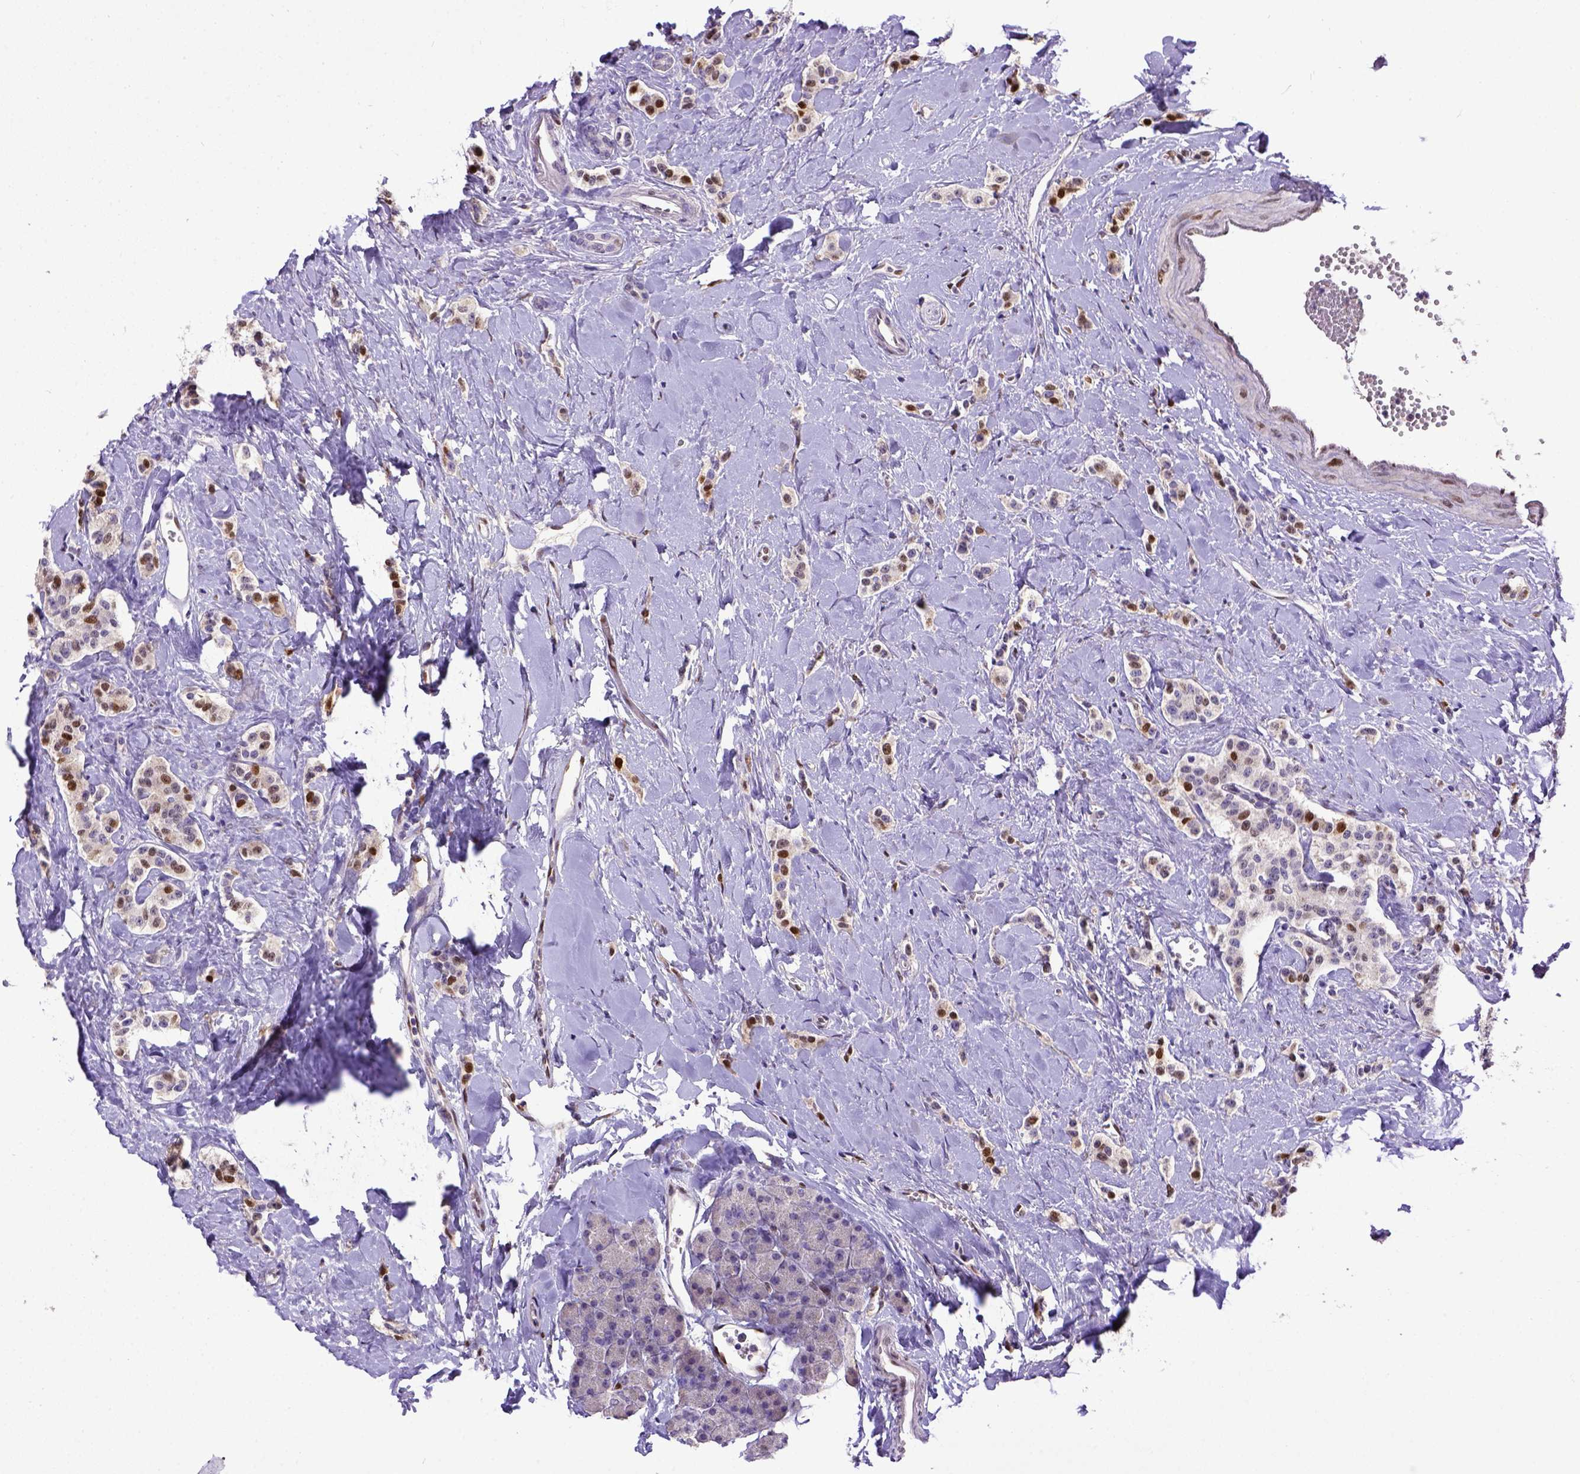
{"staining": {"intensity": "moderate", "quantity": "25%-75%", "location": "nuclear"}, "tissue": "carcinoid", "cell_type": "Tumor cells", "image_type": "cancer", "snomed": [{"axis": "morphology", "description": "Normal tissue, NOS"}, {"axis": "morphology", "description": "Carcinoid, malignant, NOS"}, {"axis": "topography", "description": "Pancreas"}], "caption": "Carcinoid (malignant) tissue reveals moderate nuclear staining in about 25%-75% of tumor cells (brown staining indicates protein expression, while blue staining denotes nuclei).", "gene": "CDKN1A", "patient": {"sex": "male", "age": 36}}